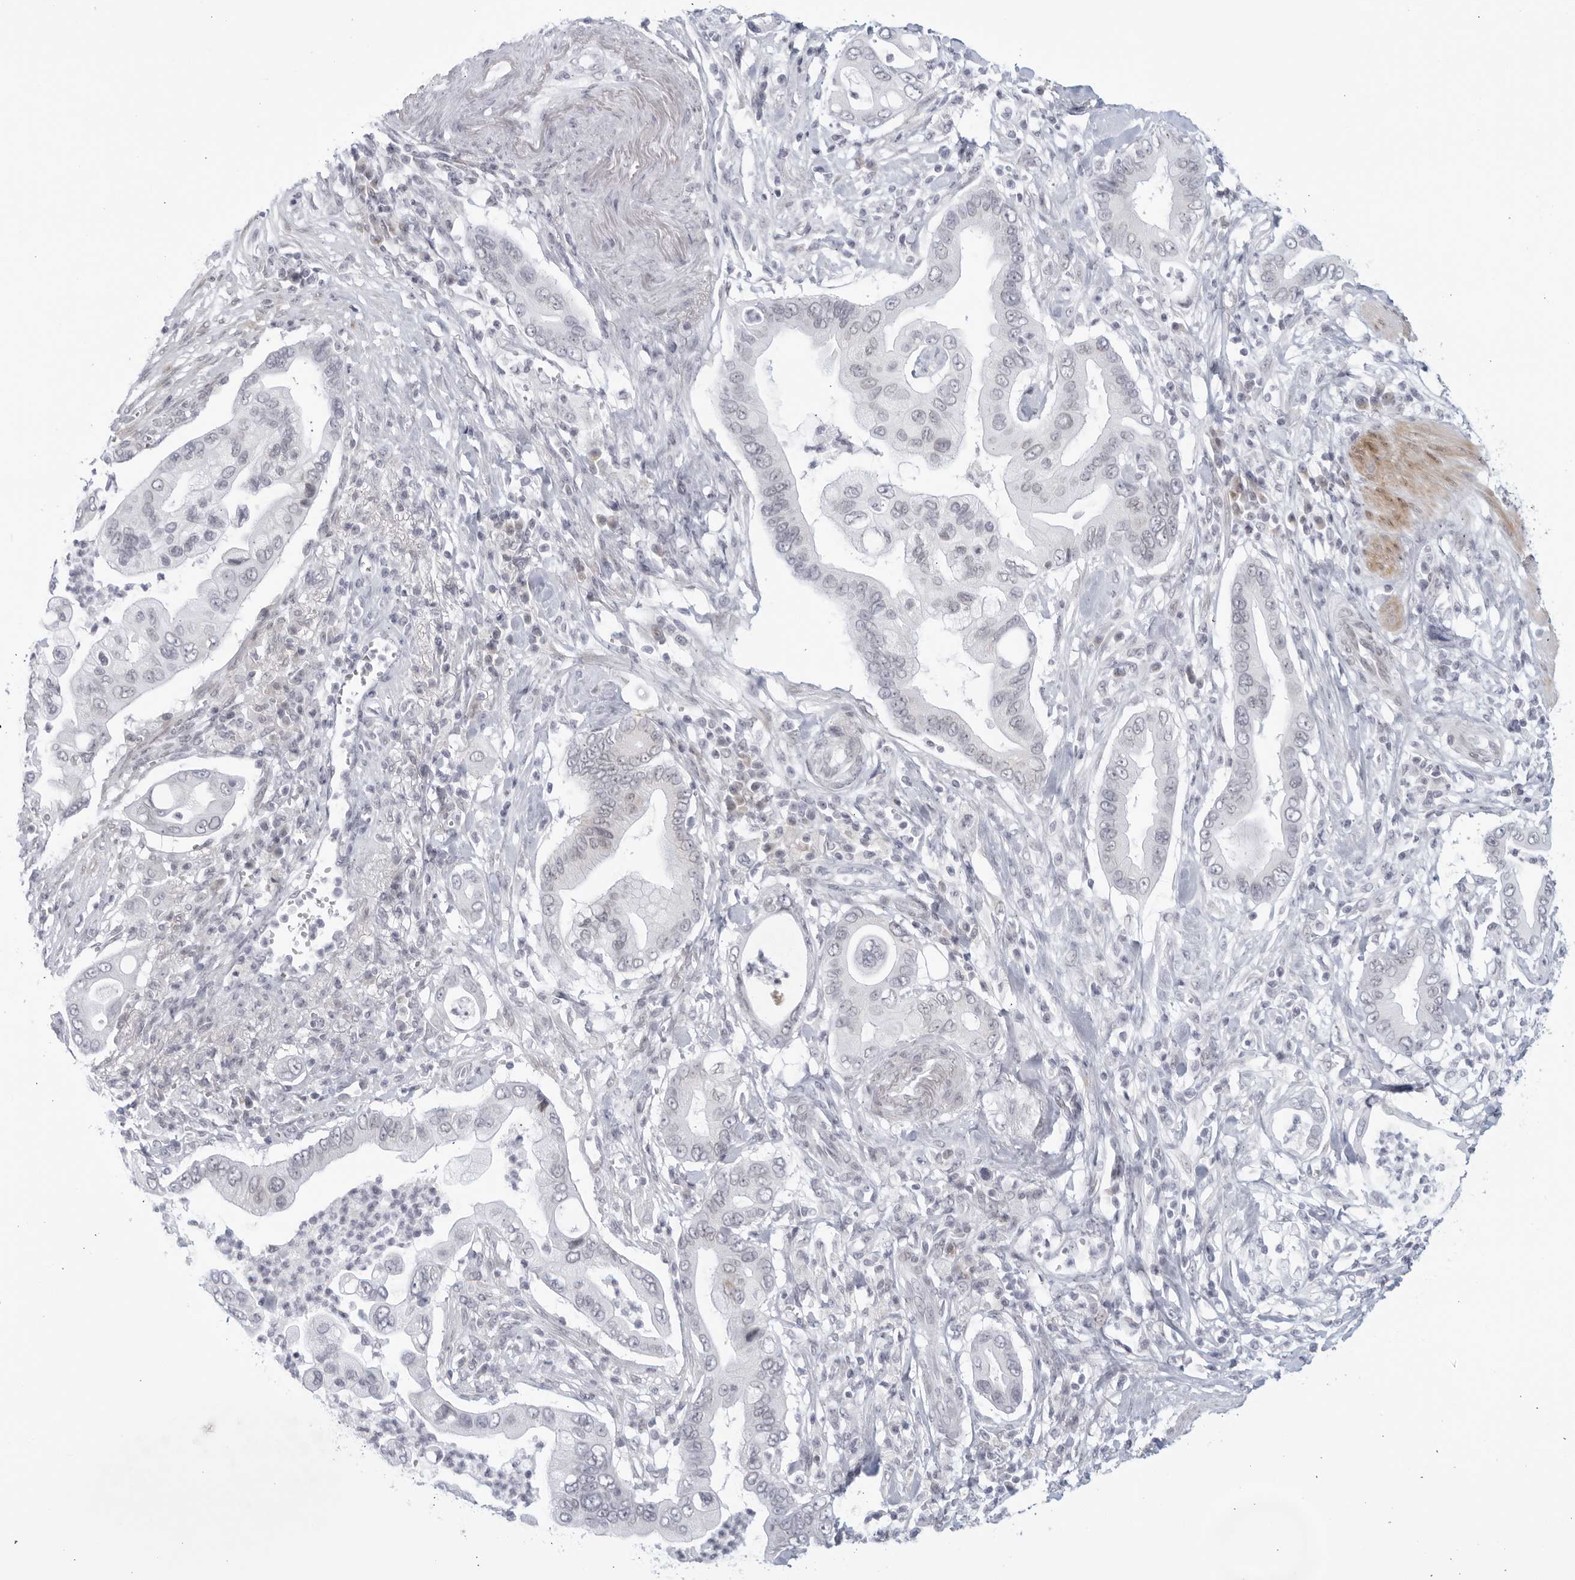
{"staining": {"intensity": "negative", "quantity": "none", "location": "none"}, "tissue": "pancreatic cancer", "cell_type": "Tumor cells", "image_type": "cancer", "snomed": [{"axis": "morphology", "description": "Adenocarcinoma, NOS"}, {"axis": "topography", "description": "Pancreas"}], "caption": "The histopathology image shows no staining of tumor cells in pancreatic cancer.", "gene": "WDTC1", "patient": {"sex": "male", "age": 78}}